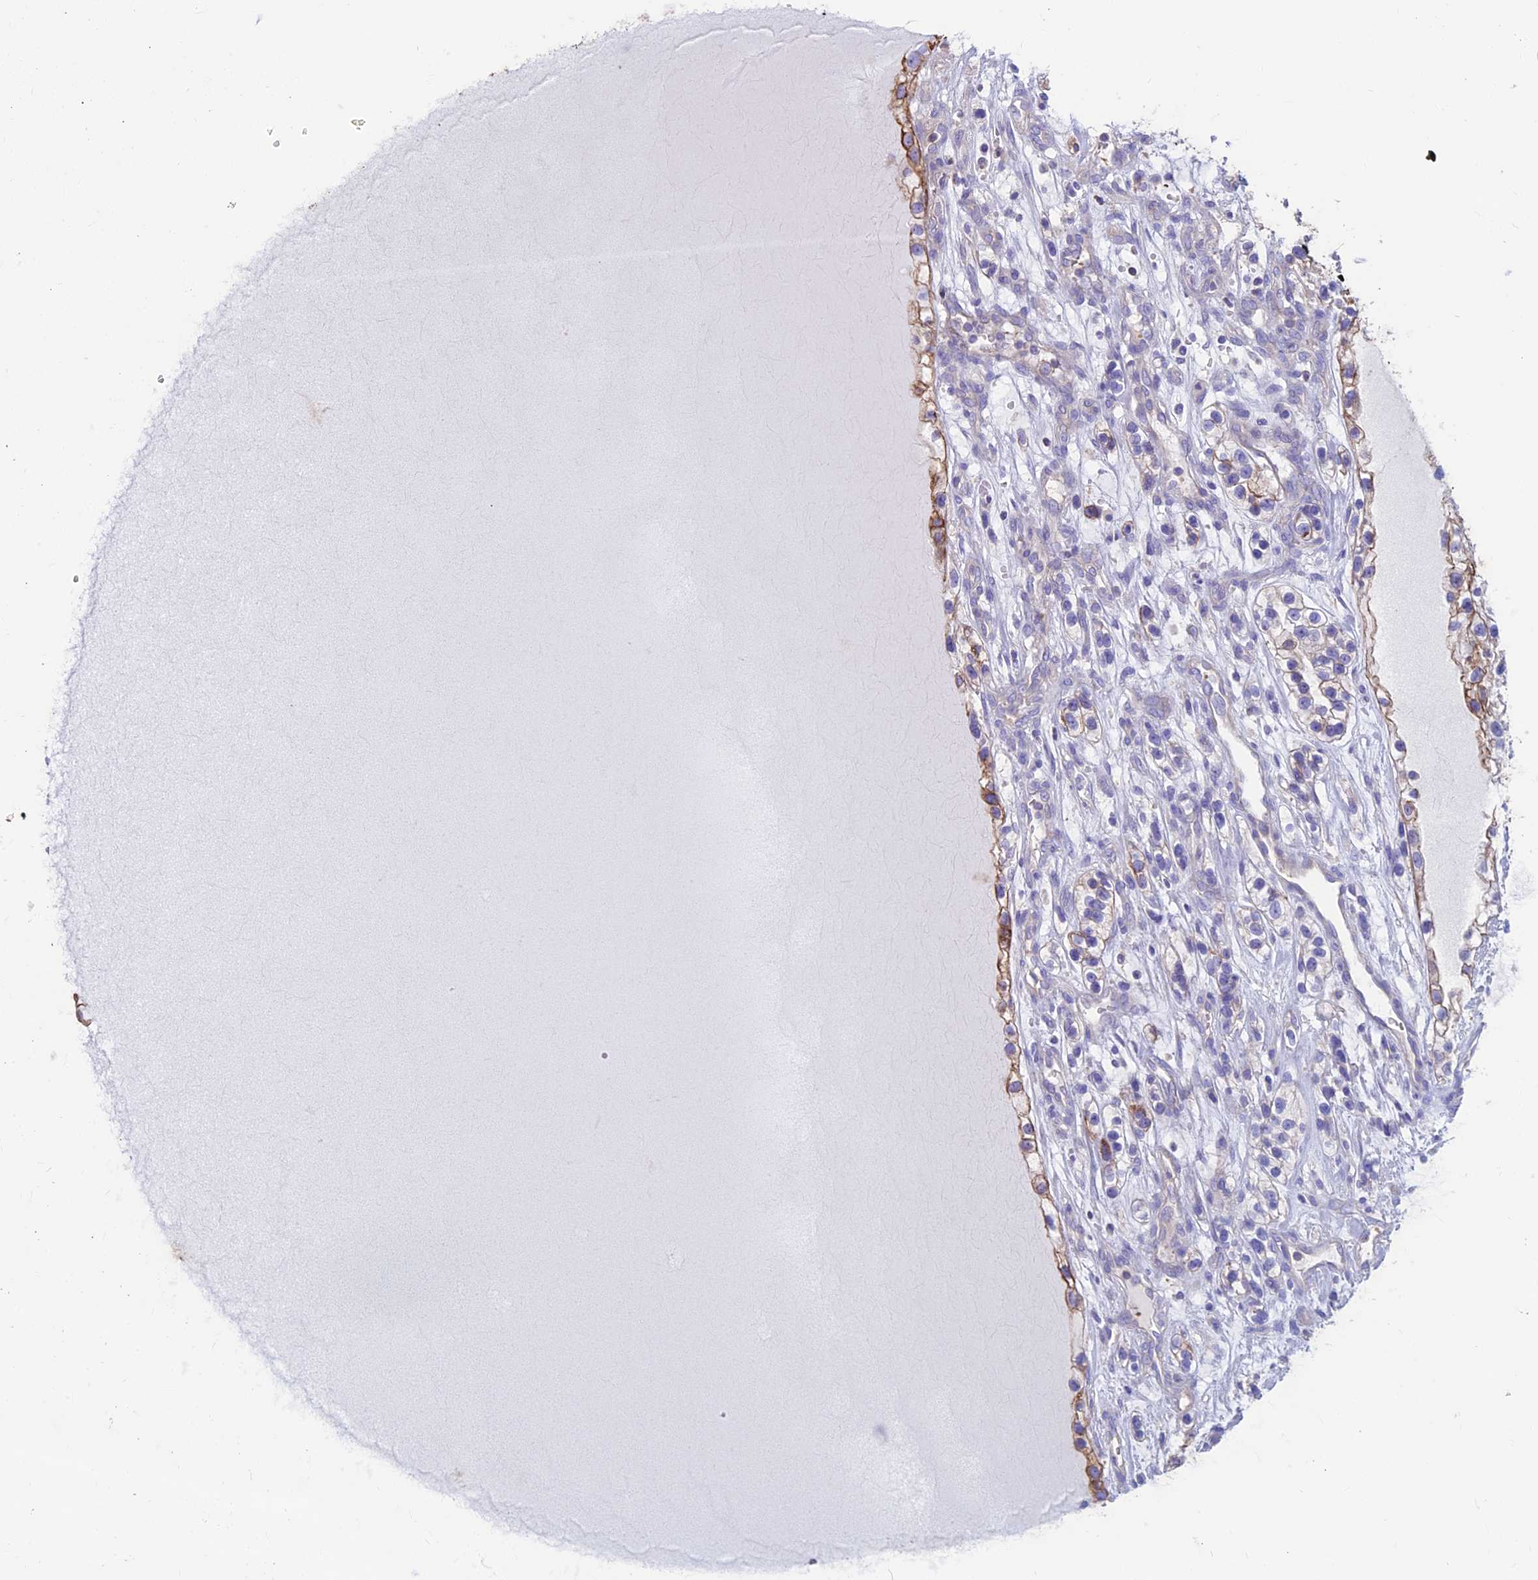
{"staining": {"intensity": "moderate", "quantity": "<25%", "location": "cytoplasmic/membranous"}, "tissue": "renal cancer", "cell_type": "Tumor cells", "image_type": "cancer", "snomed": [{"axis": "morphology", "description": "Adenocarcinoma, NOS"}, {"axis": "topography", "description": "Kidney"}], "caption": "DAB (3,3'-diaminobenzidine) immunohistochemical staining of renal cancer (adenocarcinoma) shows moderate cytoplasmic/membranous protein expression in about <25% of tumor cells.", "gene": "CDAN1", "patient": {"sex": "female", "age": 57}}